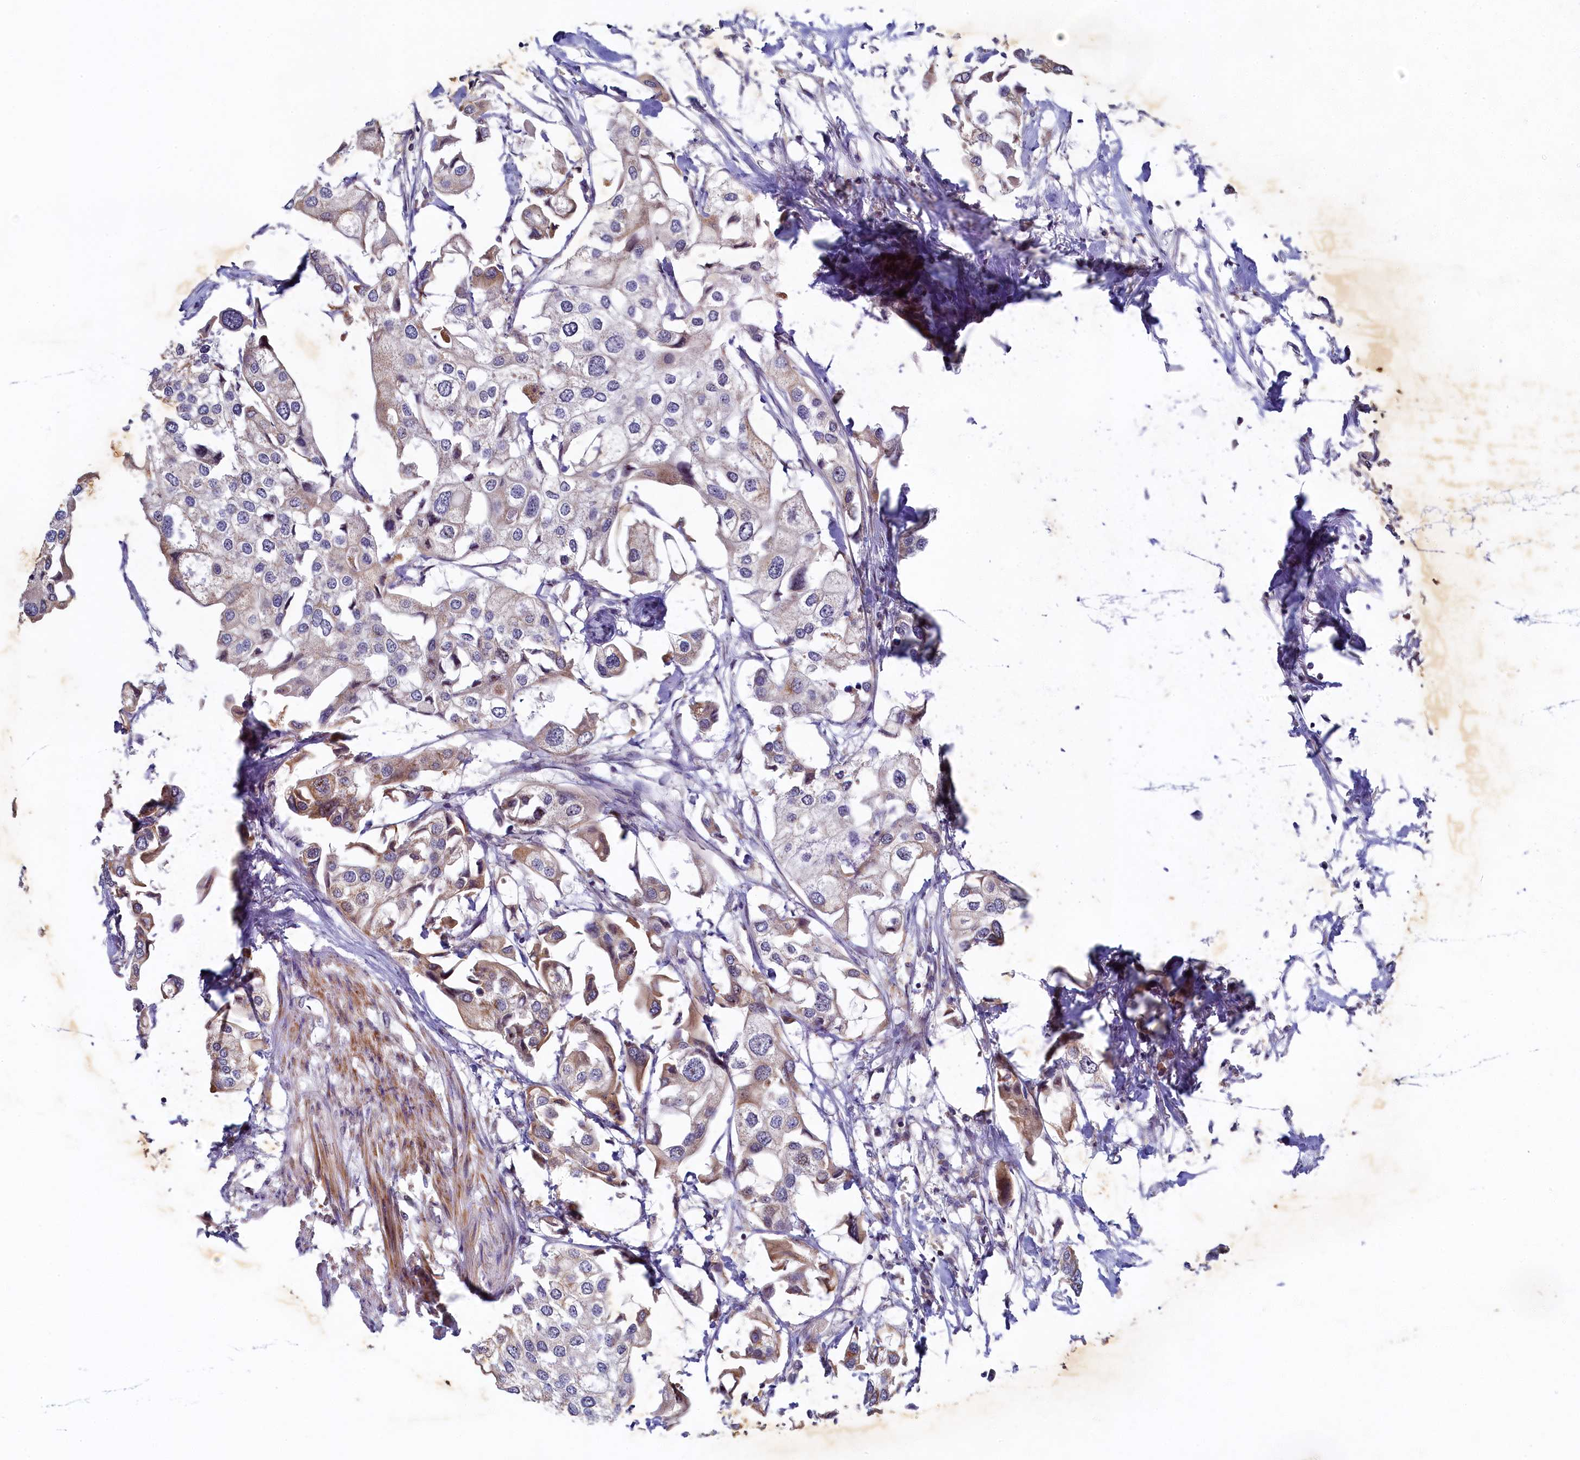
{"staining": {"intensity": "weak", "quantity": "<25%", "location": "cytoplasmic/membranous"}, "tissue": "urothelial cancer", "cell_type": "Tumor cells", "image_type": "cancer", "snomed": [{"axis": "morphology", "description": "Urothelial carcinoma, High grade"}, {"axis": "topography", "description": "Urinary bladder"}], "caption": "High-grade urothelial carcinoma was stained to show a protein in brown. There is no significant staining in tumor cells.", "gene": "CEP20", "patient": {"sex": "male", "age": 64}}